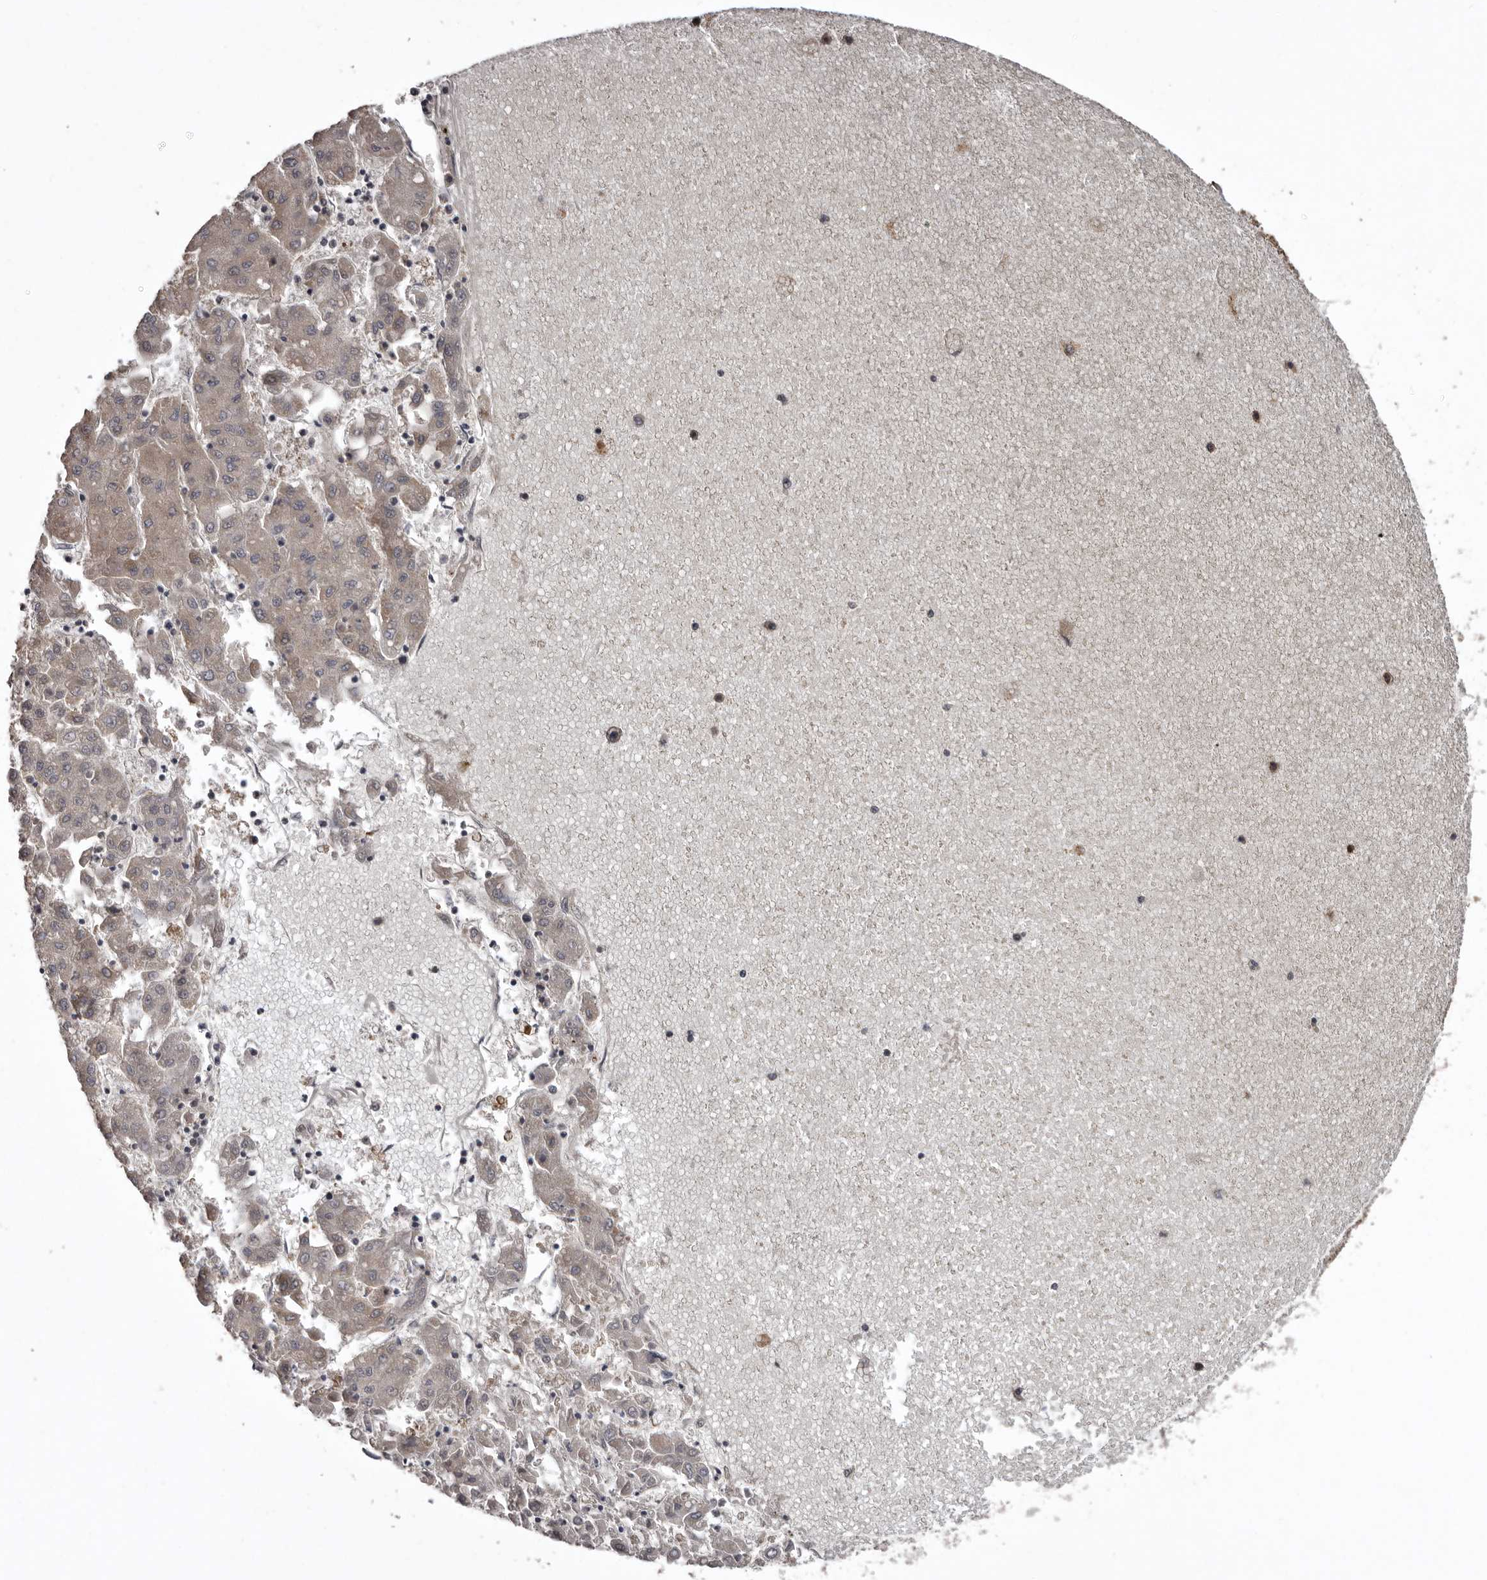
{"staining": {"intensity": "weak", "quantity": "<25%", "location": "cytoplasmic/membranous"}, "tissue": "liver cancer", "cell_type": "Tumor cells", "image_type": "cancer", "snomed": [{"axis": "morphology", "description": "Carcinoma, Hepatocellular, NOS"}, {"axis": "topography", "description": "Liver"}], "caption": "IHC of human liver cancer (hepatocellular carcinoma) demonstrates no positivity in tumor cells. (Immunohistochemistry (ihc), brightfield microscopy, high magnification).", "gene": "DARS1", "patient": {"sex": "male", "age": 72}}